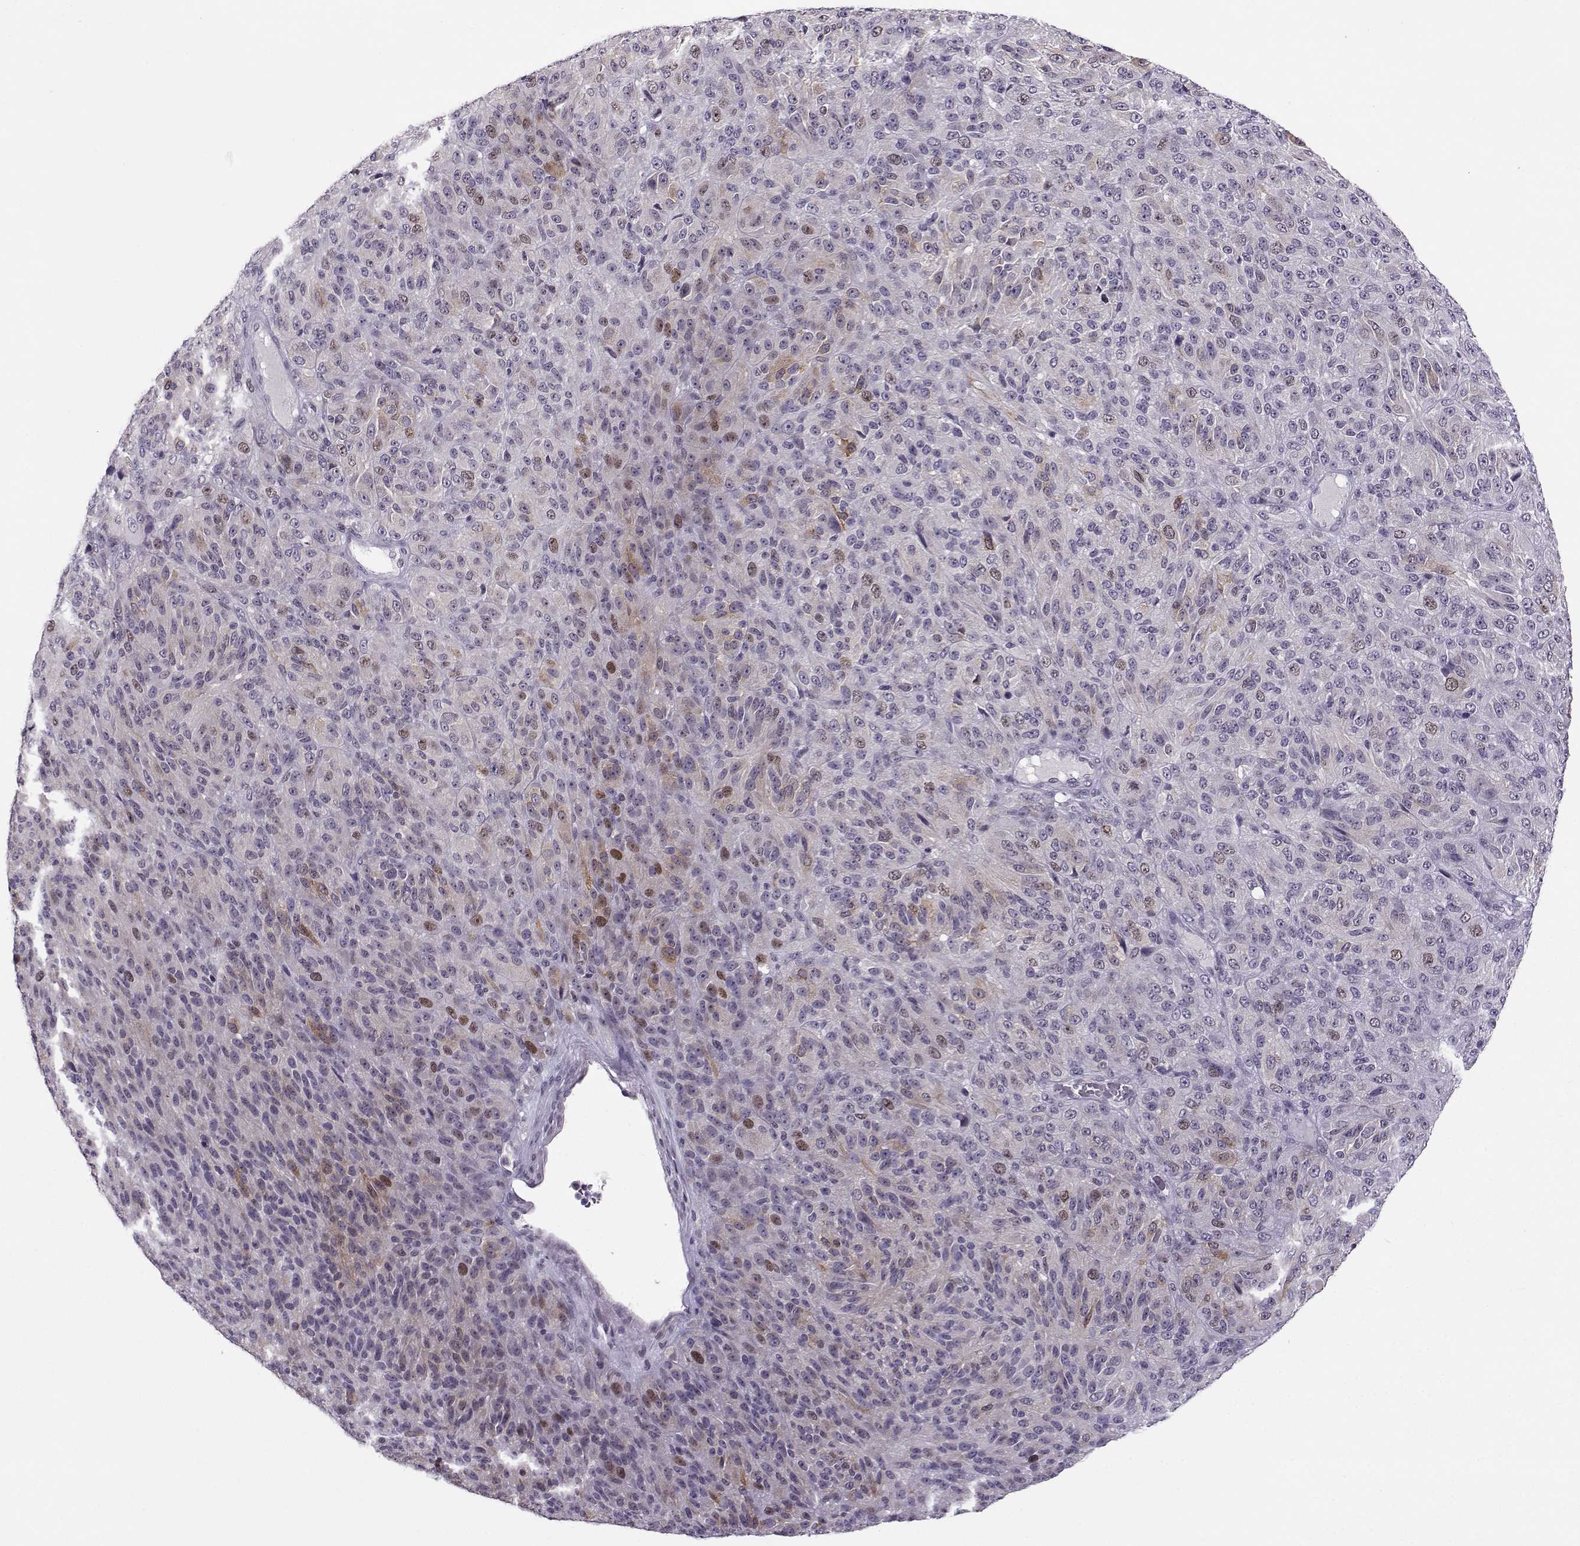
{"staining": {"intensity": "weak", "quantity": "25%-75%", "location": "cytoplasmic/membranous"}, "tissue": "melanoma", "cell_type": "Tumor cells", "image_type": "cancer", "snomed": [{"axis": "morphology", "description": "Malignant melanoma, Metastatic site"}, {"axis": "topography", "description": "Brain"}], "caption": "DAB (3,3'-diaminobenzidine) immunohistochemical staining of human malignant melanoma (metastatic site) reveals weak cytoplasmic/membranous protein positivity in about 25%-75% of tumor cells.", "gene": "BACH1", "patient": {"sex": "female", "age": 56}}